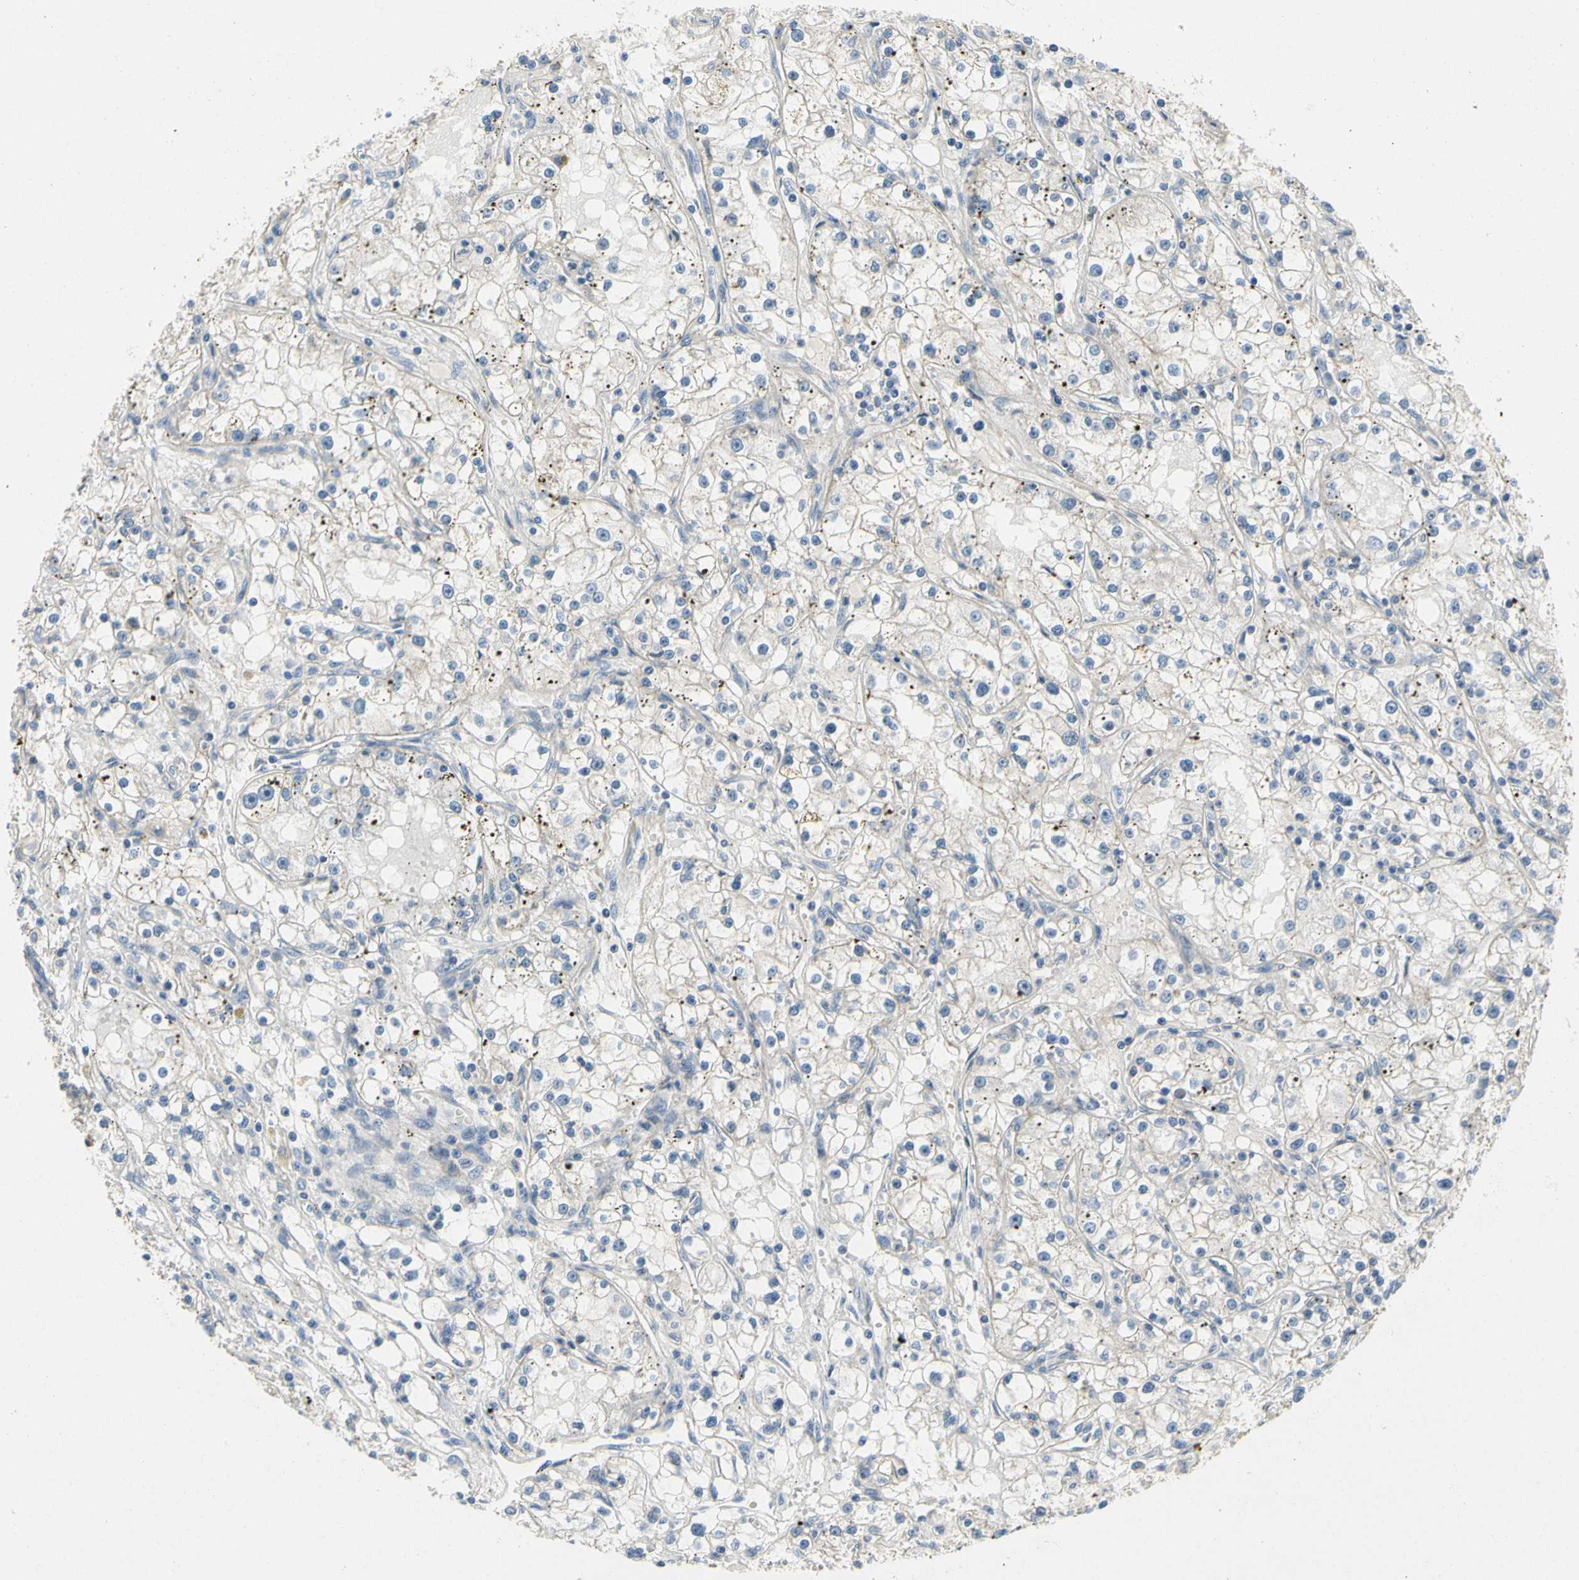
{"staining": {"intensity": "weak", "quantity": "<25%", "location": "cytoplasmic/membranous"}, "tissue": "renal cancer", "cell_type": "Tumor cells", "image_type": "cancer", "snomed": [{"axis": "morphology", "description": "Adenocarcinoma, NOS"}, {"axis": "topography", "description": "Kidney"}], "caption": "The micrograph exhibits no staining of tumor cells in adenocarcinoma (renal).", "gene": "LGR6", "patient": {"sex": "male", "age": 56}}